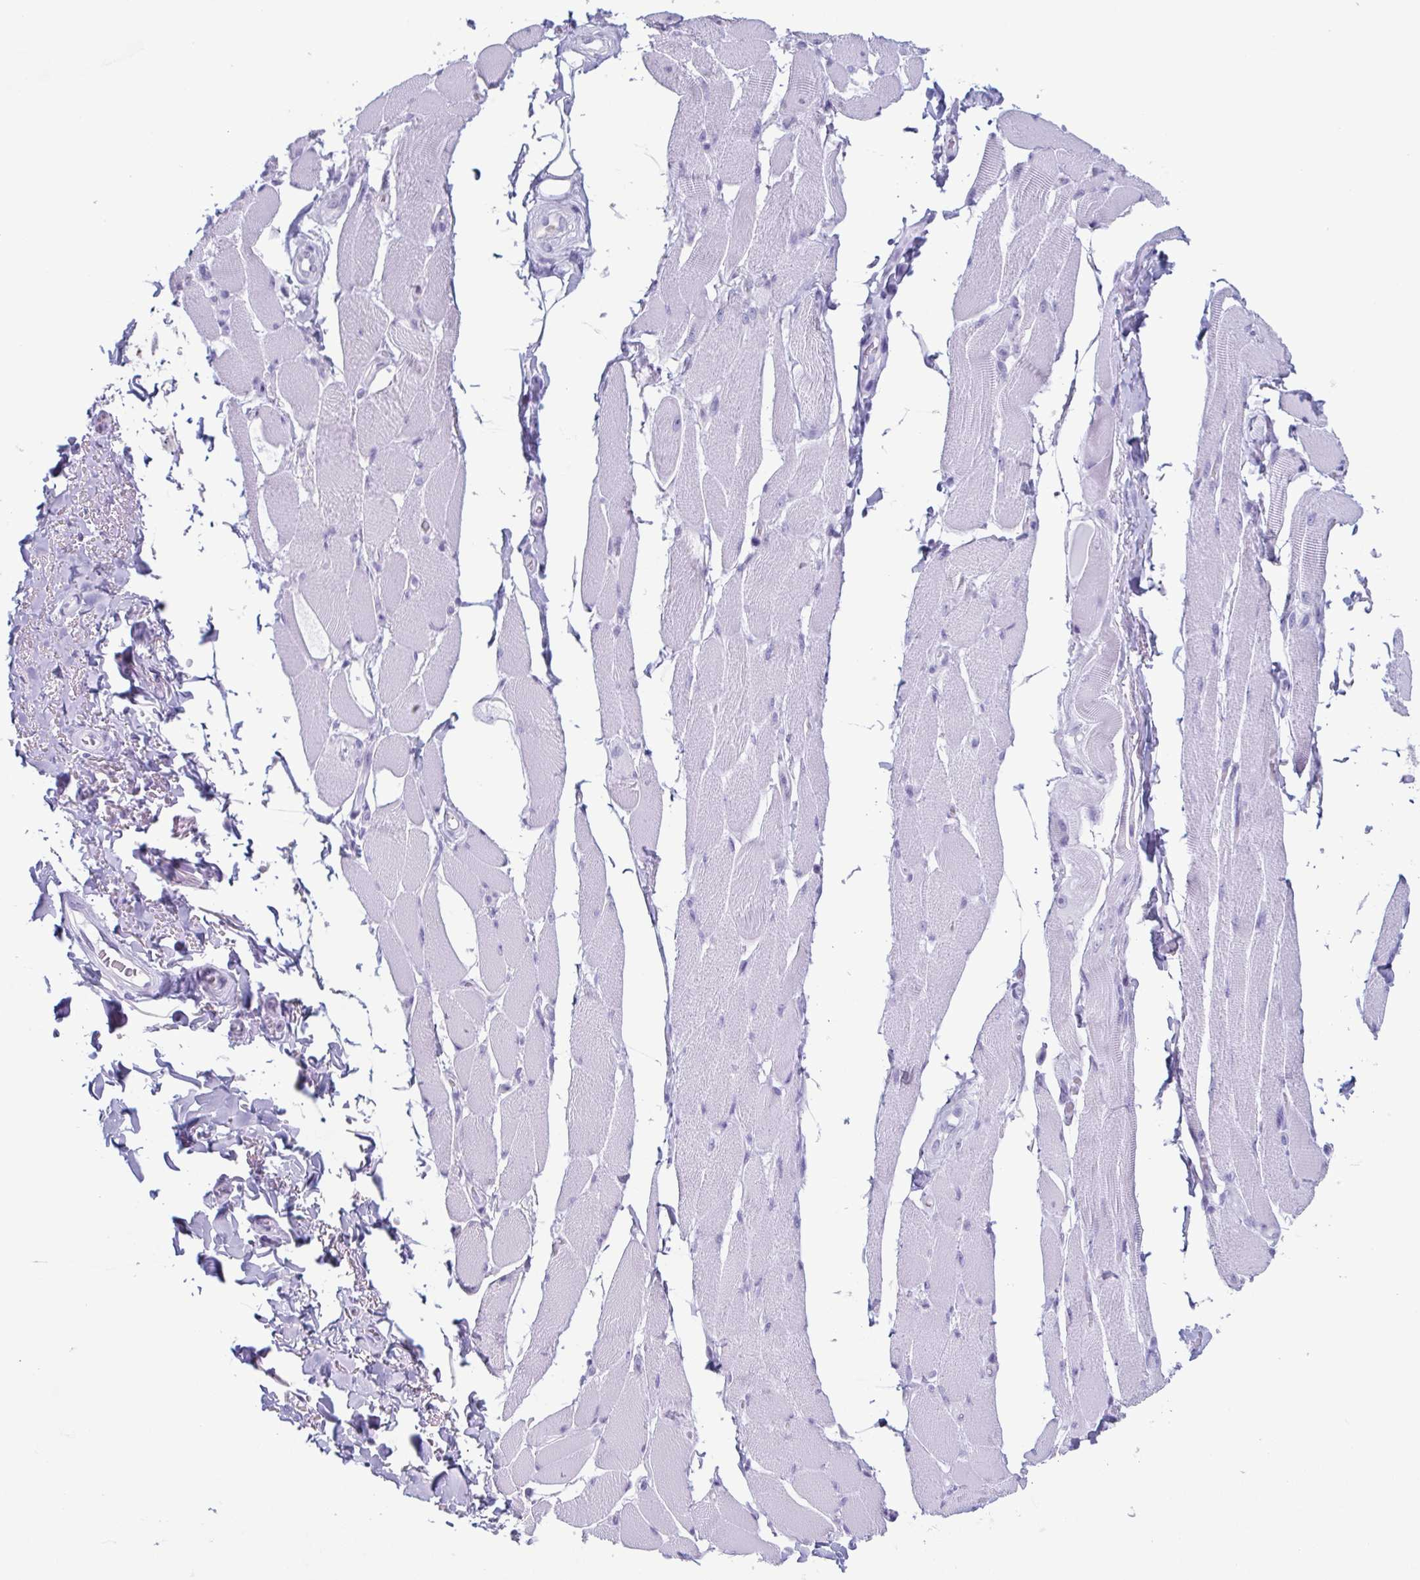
{"staining": {"intensity": "negative", "quantity": "none", "location": "none"}, "tissue": "skeletal muscle", "cell_type": "Myocytes", "image_type": "normal", "snomed": [{"axis": "morphology", "description": "Normal tissue, NOS"}, {"axis": "topography", "description": "Skeletal muscle"}, {"axis": "topography", "description": "Anal"}, {"axis": "topography", "description": "Peripheral nerve tissue"}], "caption": "High magnification brightfield microscopy of benign skeletal muscle stained with DAB (3,3'-diaminobenzidine) (brown) and counterstained with hematoxylin (blue): myocytes show no significant staining. Nuclei are stained in blue.", "gene": "BPI", "patient": {"sex": "male", "age": 53}}